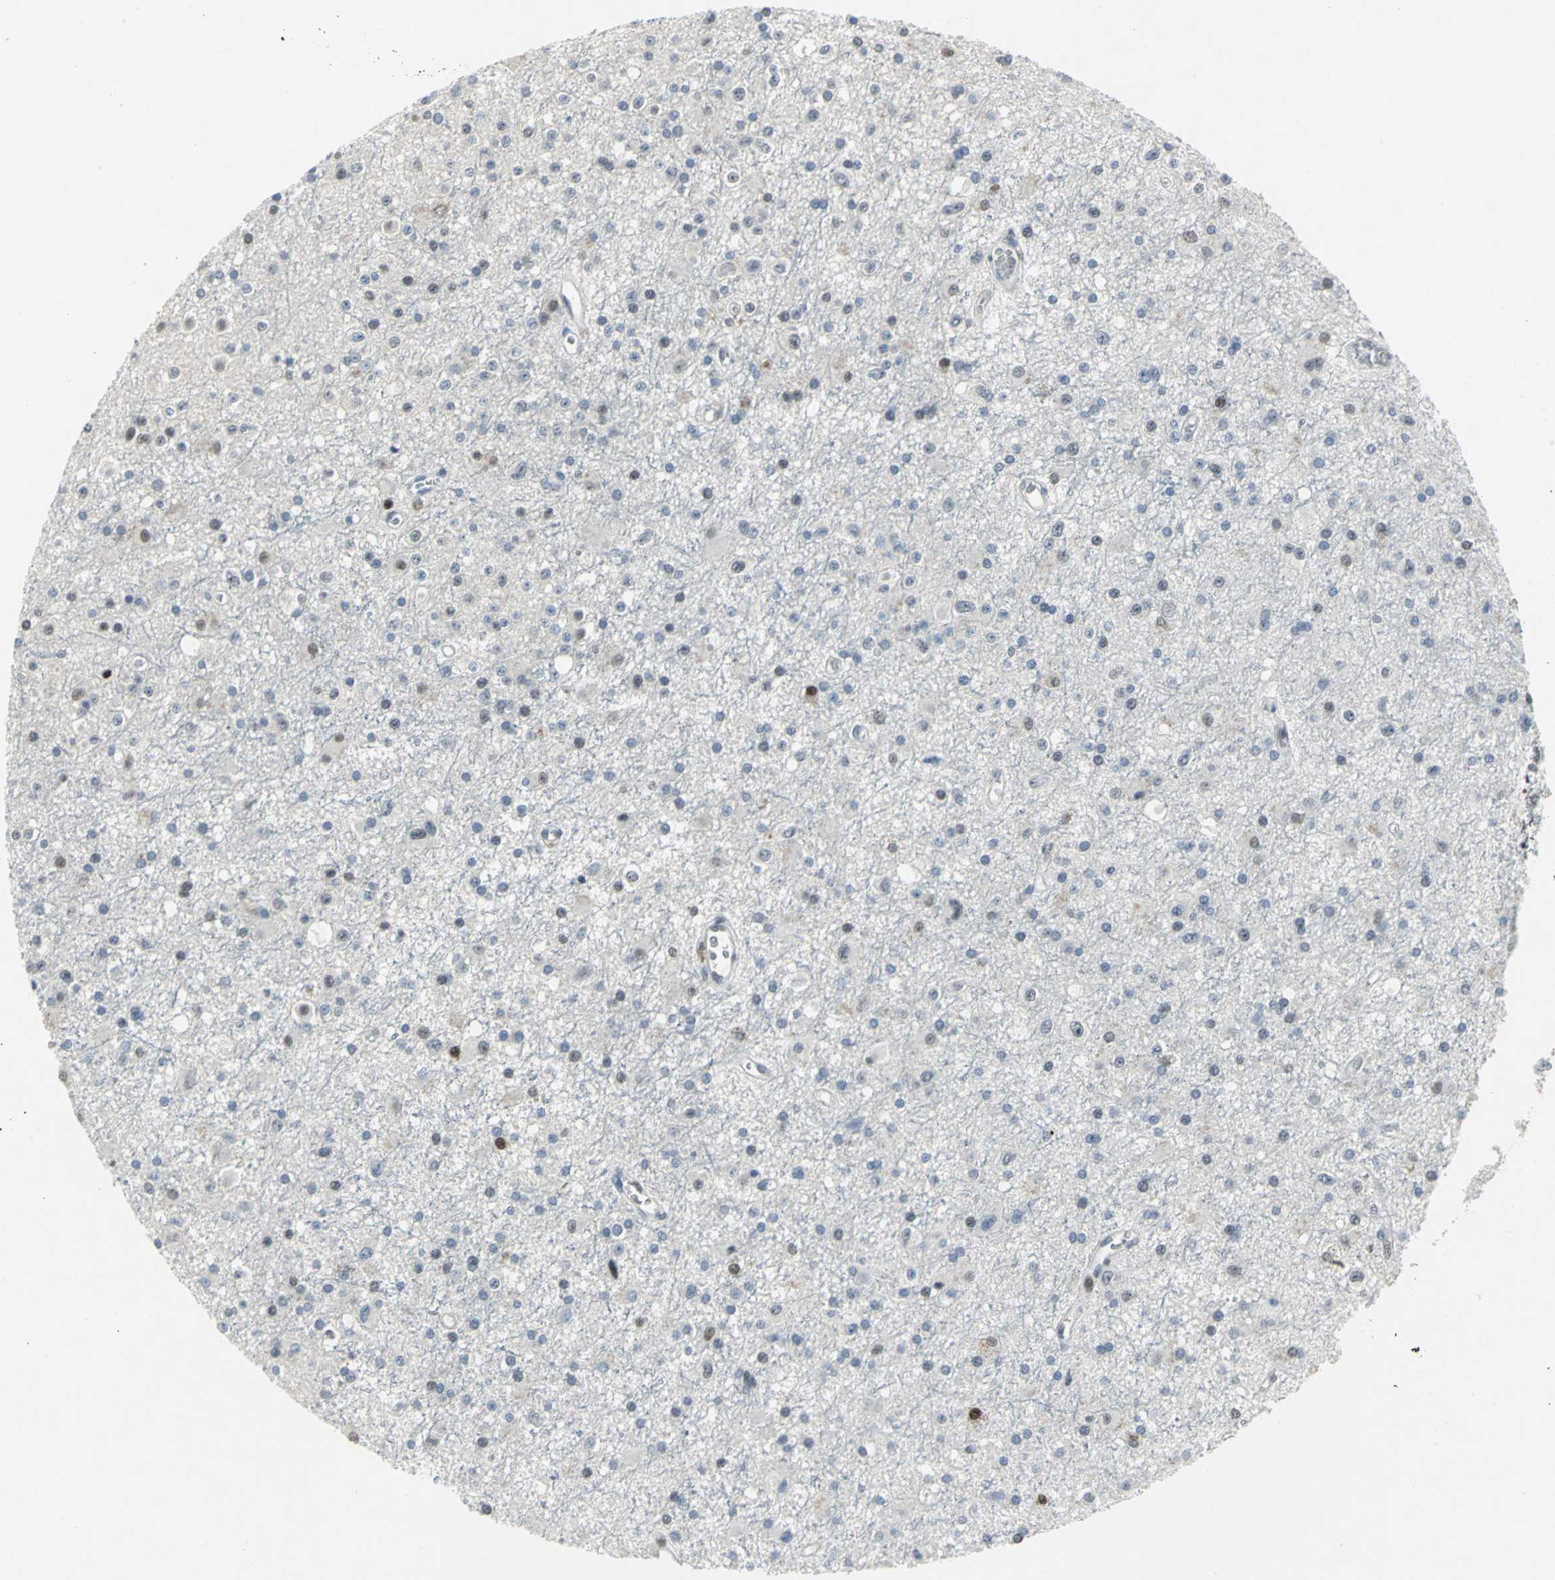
{"staining": {"intensity": "weak", "quantity": "<25%", "location": "nuclear"}, "tissue": "glioma", "cell_type": "Tumor cells", "image_type": "cancer", "snomed": [{"axis": "morphology", "description": "Glioma, malignant, Low grade"}, {"axis": "topography", "description": "Brain"}], "caption": "Immunohistochemistry image of neoplastic tissue: human glioma stained with DAB shows no significant protein staining in tumor cells.", "gene": "RPA1", "patient": {"sex": "male", "age": 58}}